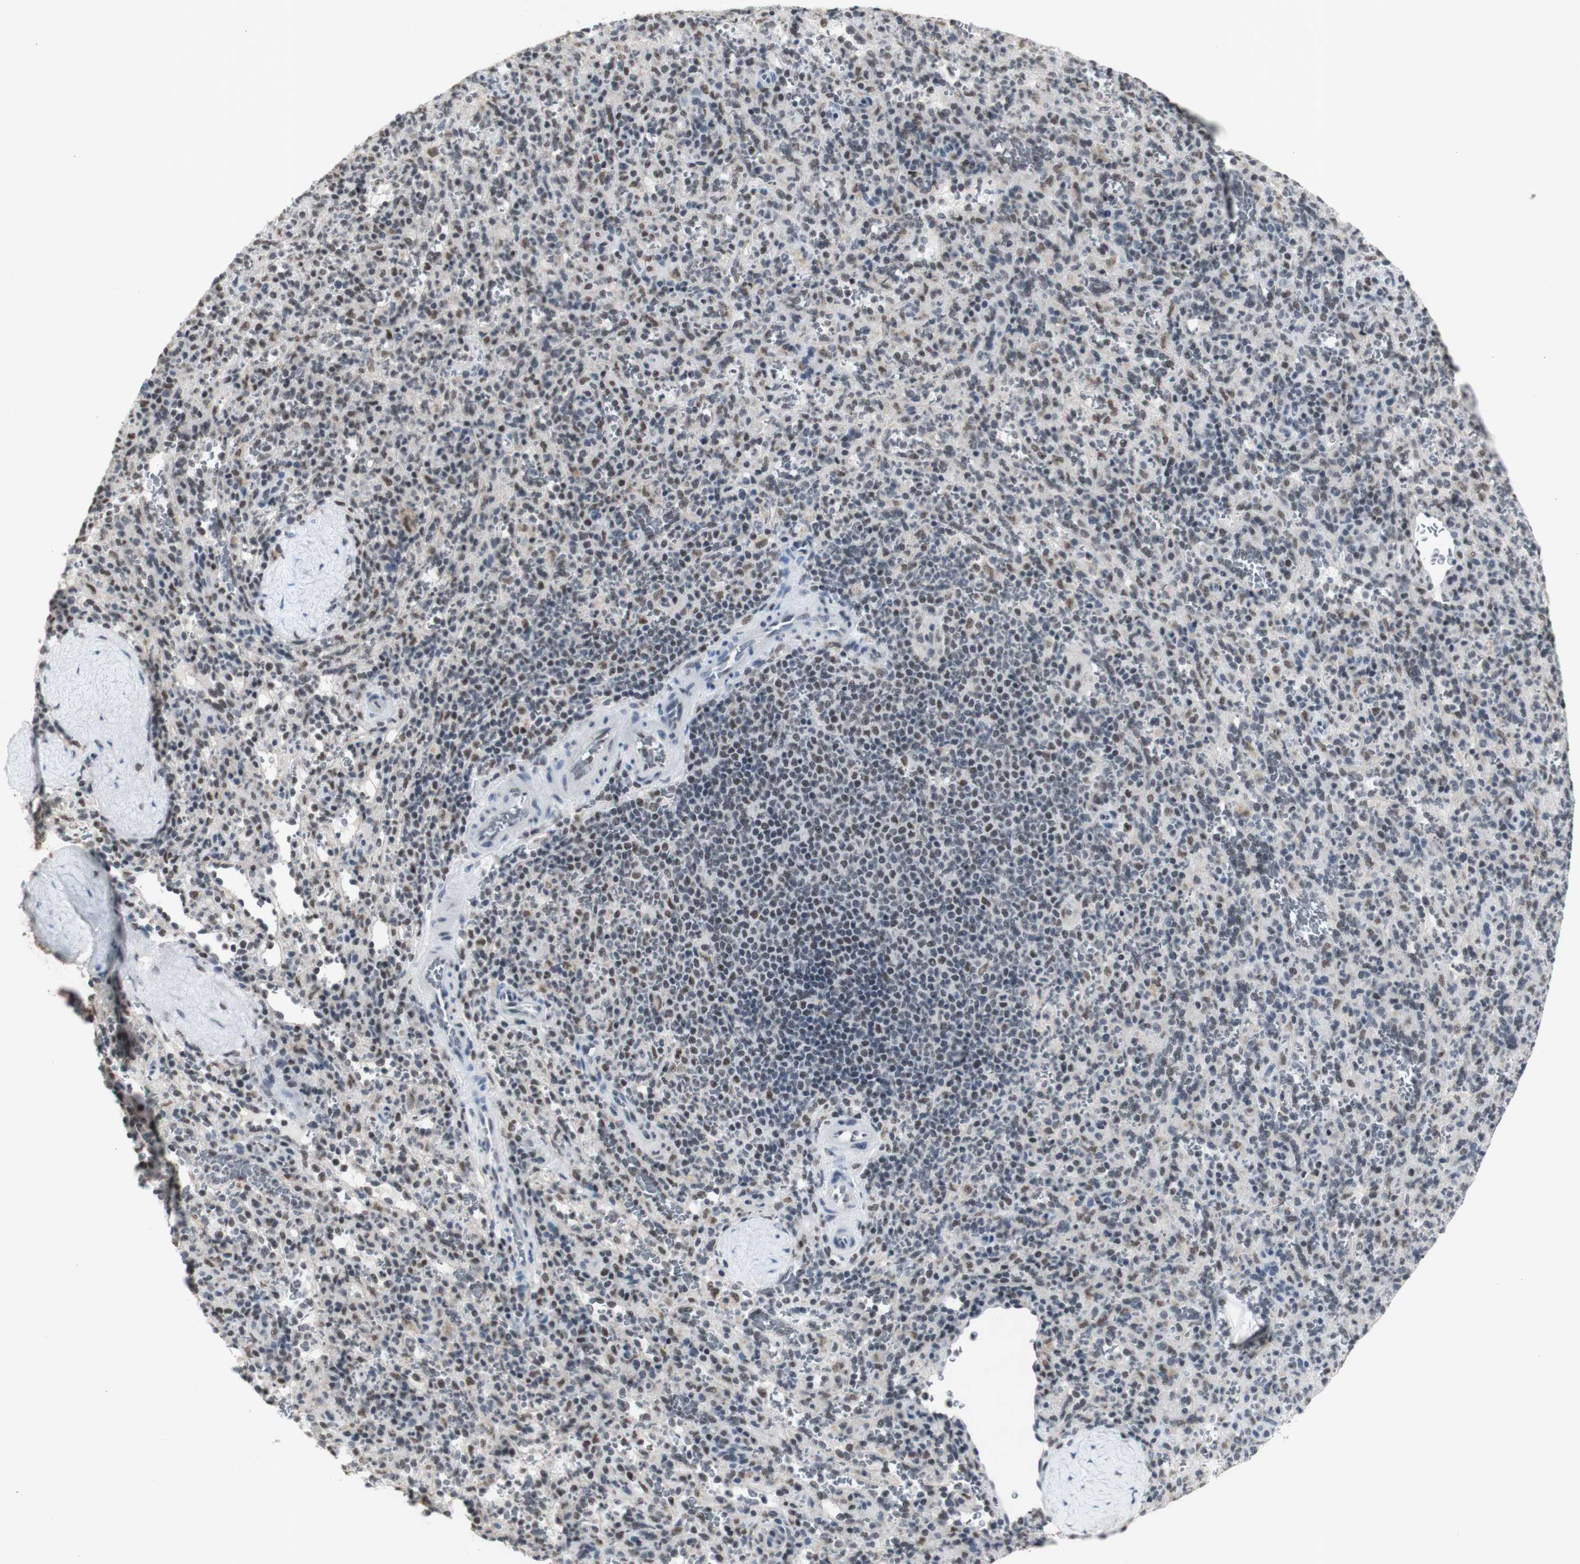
{"staining": {"intensity": "moderate", "quantity": "25%-75%", "location": "cytoplasmic/membranous"}, "tissue": "spleen", "cell_type": "Cells in red pulp", "image_type": "normal", "snomed": [{"axis": "morphology", "description": "Normal tissue, NOS"}, {"axis": "topography", "description": "Spleen"}], "caption": "DAB immunohistochemical staining of benign spleen exhibits moderate cytoplasmic/membranous protein staining in approximately 25%-75% of cells in red pulp. Nuclei are stained in blue.", "gene": "SNRPB", "patient": {"sex": "male", "age": 36}}